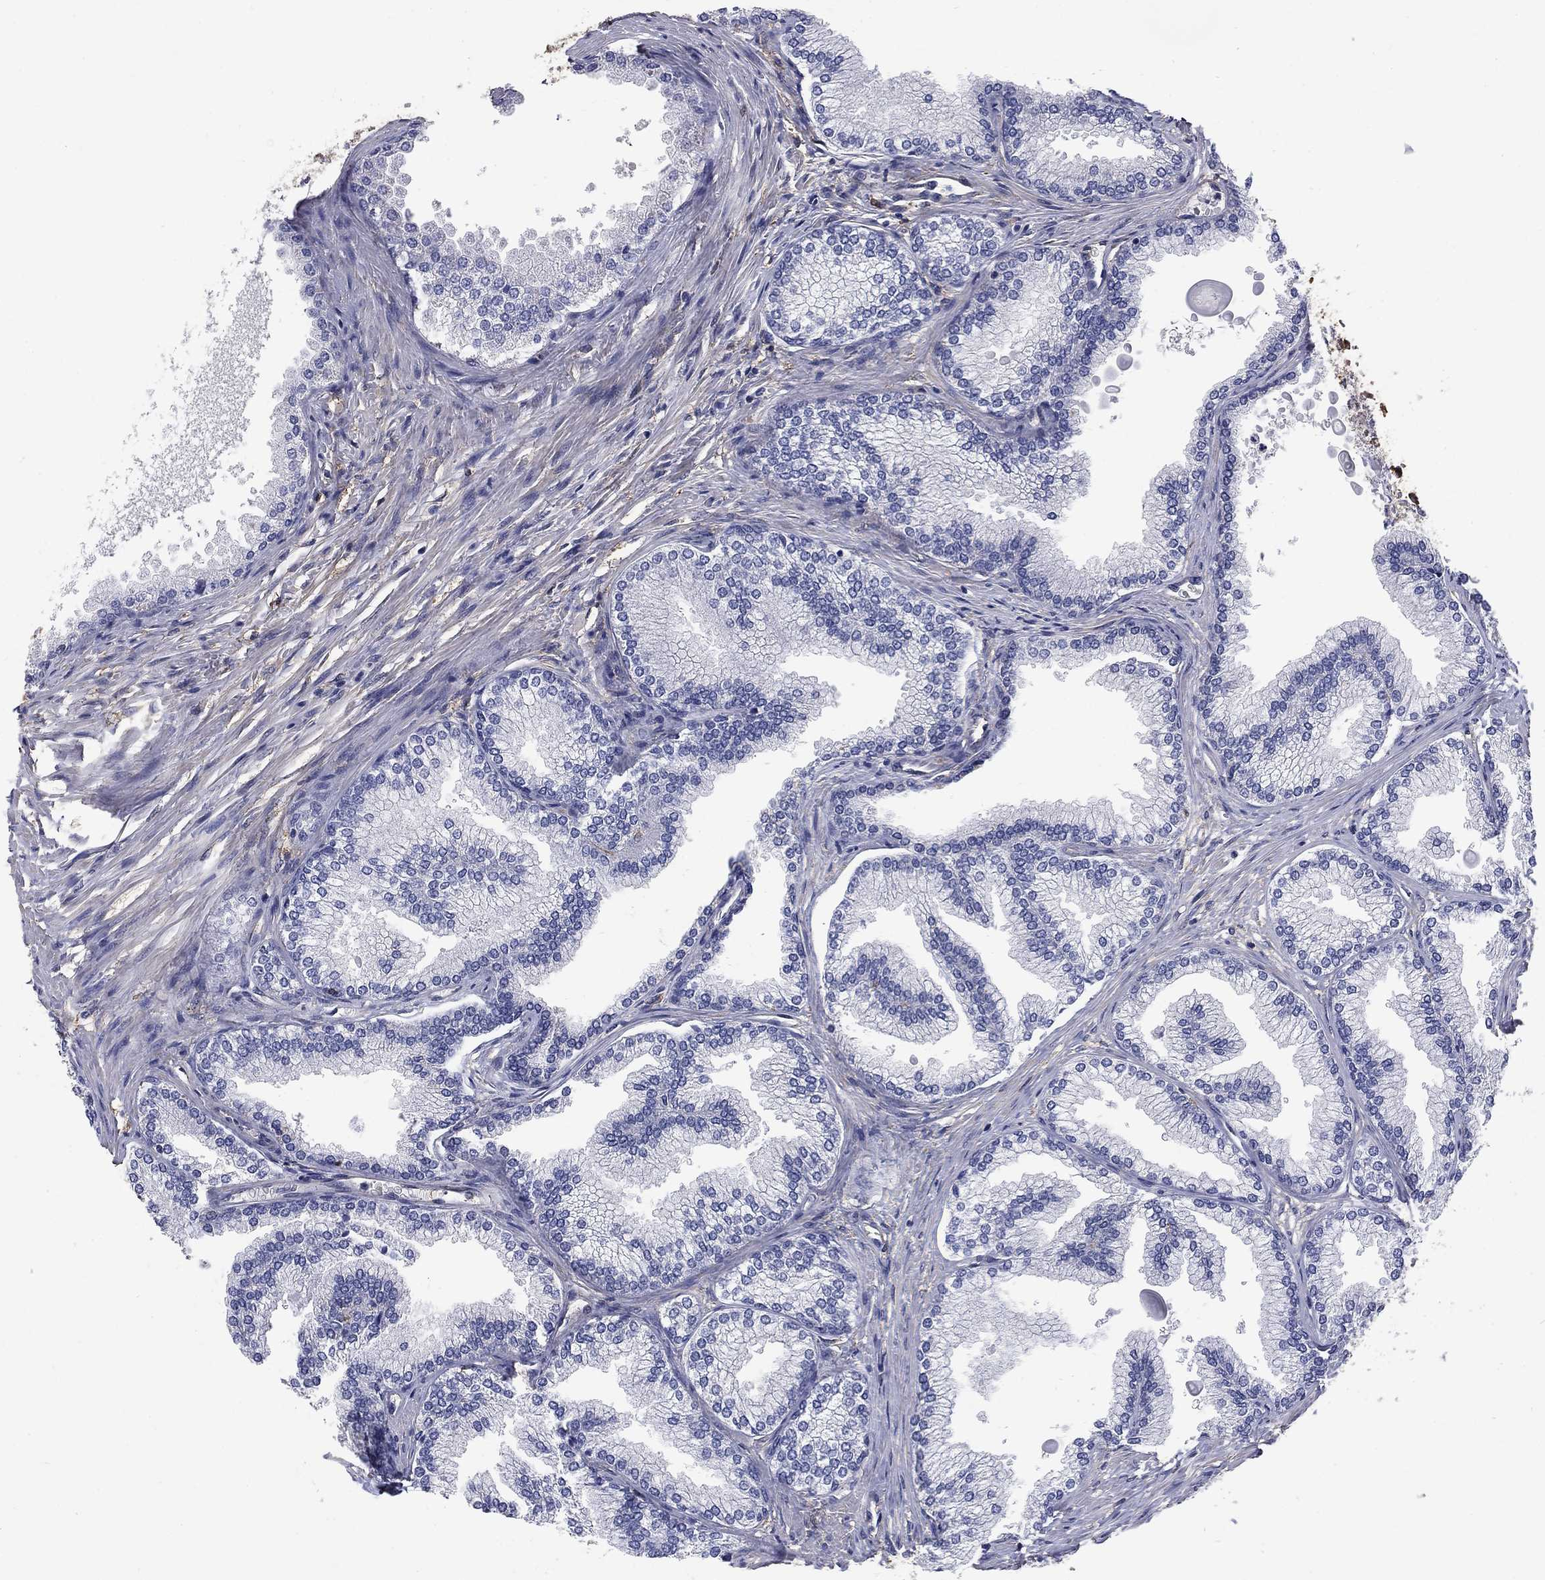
{"staining": {"intensity": "negative", "quantity": "none", "location": "none"}, "tissue": "prostate", "cell_type": "Glandular cells", "image_type": "normal", "snomed": [{"axis": "morphology", "description": "Normal tissue, NOS"}, {"axis": "topography", "description": "Prostate"}], "caption": "Prostate was stained to show a protein in brown. There is no significant expression in glandular cells.", "gene": "DPYSL2", "patient": {"sex": "male", "age": 72}}